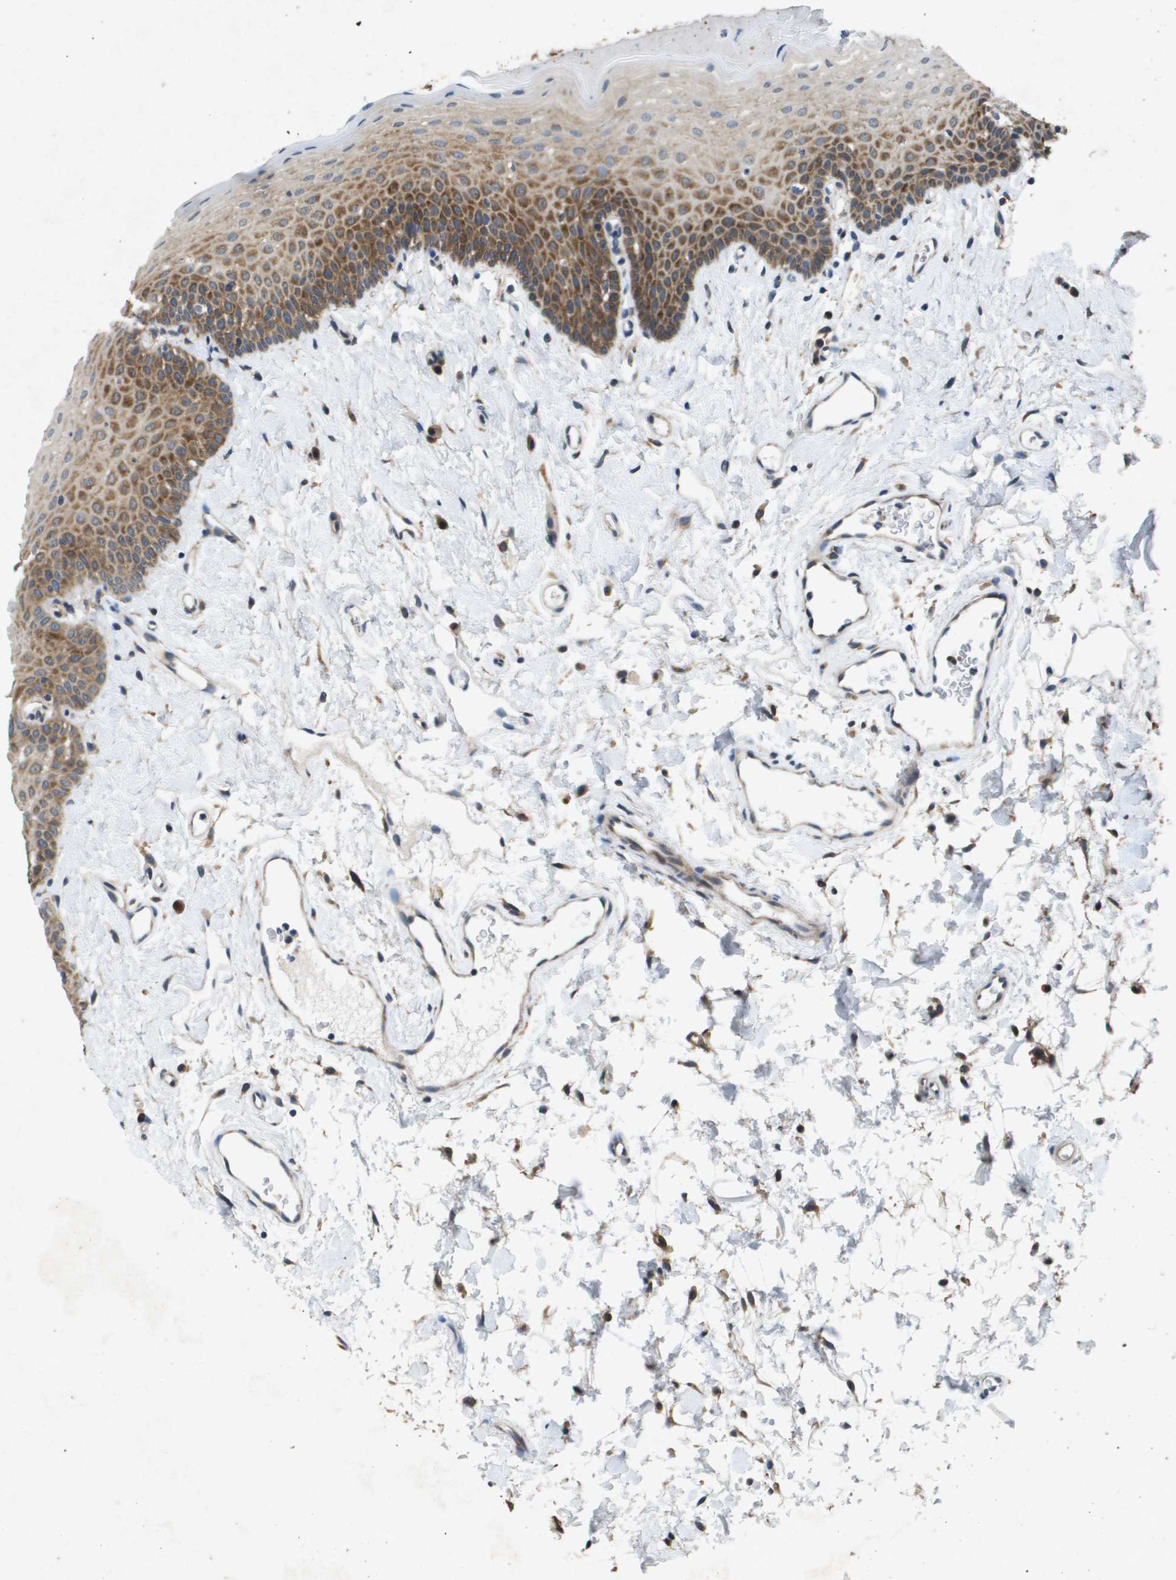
{"staining": {"intensity": "moderate", "quantity": "25%-75%", "location": "cytoplasmic/membranous"}, "tissue": "oral mucosa", "cell_type": "Squamous epithelial cells", "image_type": "normal", "snomed": [{"axis": "morphology", "description": "Normal tissue, NOS"}, {"axis": "topography", "description": "Oral tissue"}], "caption": "Squamous epithelial cells demonstrate medium levels of moderate cytoplasmic/membranous positivity in approximately 25%-75% of cells in normal oral mucosa.", "gene": "PTPRT", "patient": {"sex": "male", "age": 66}}